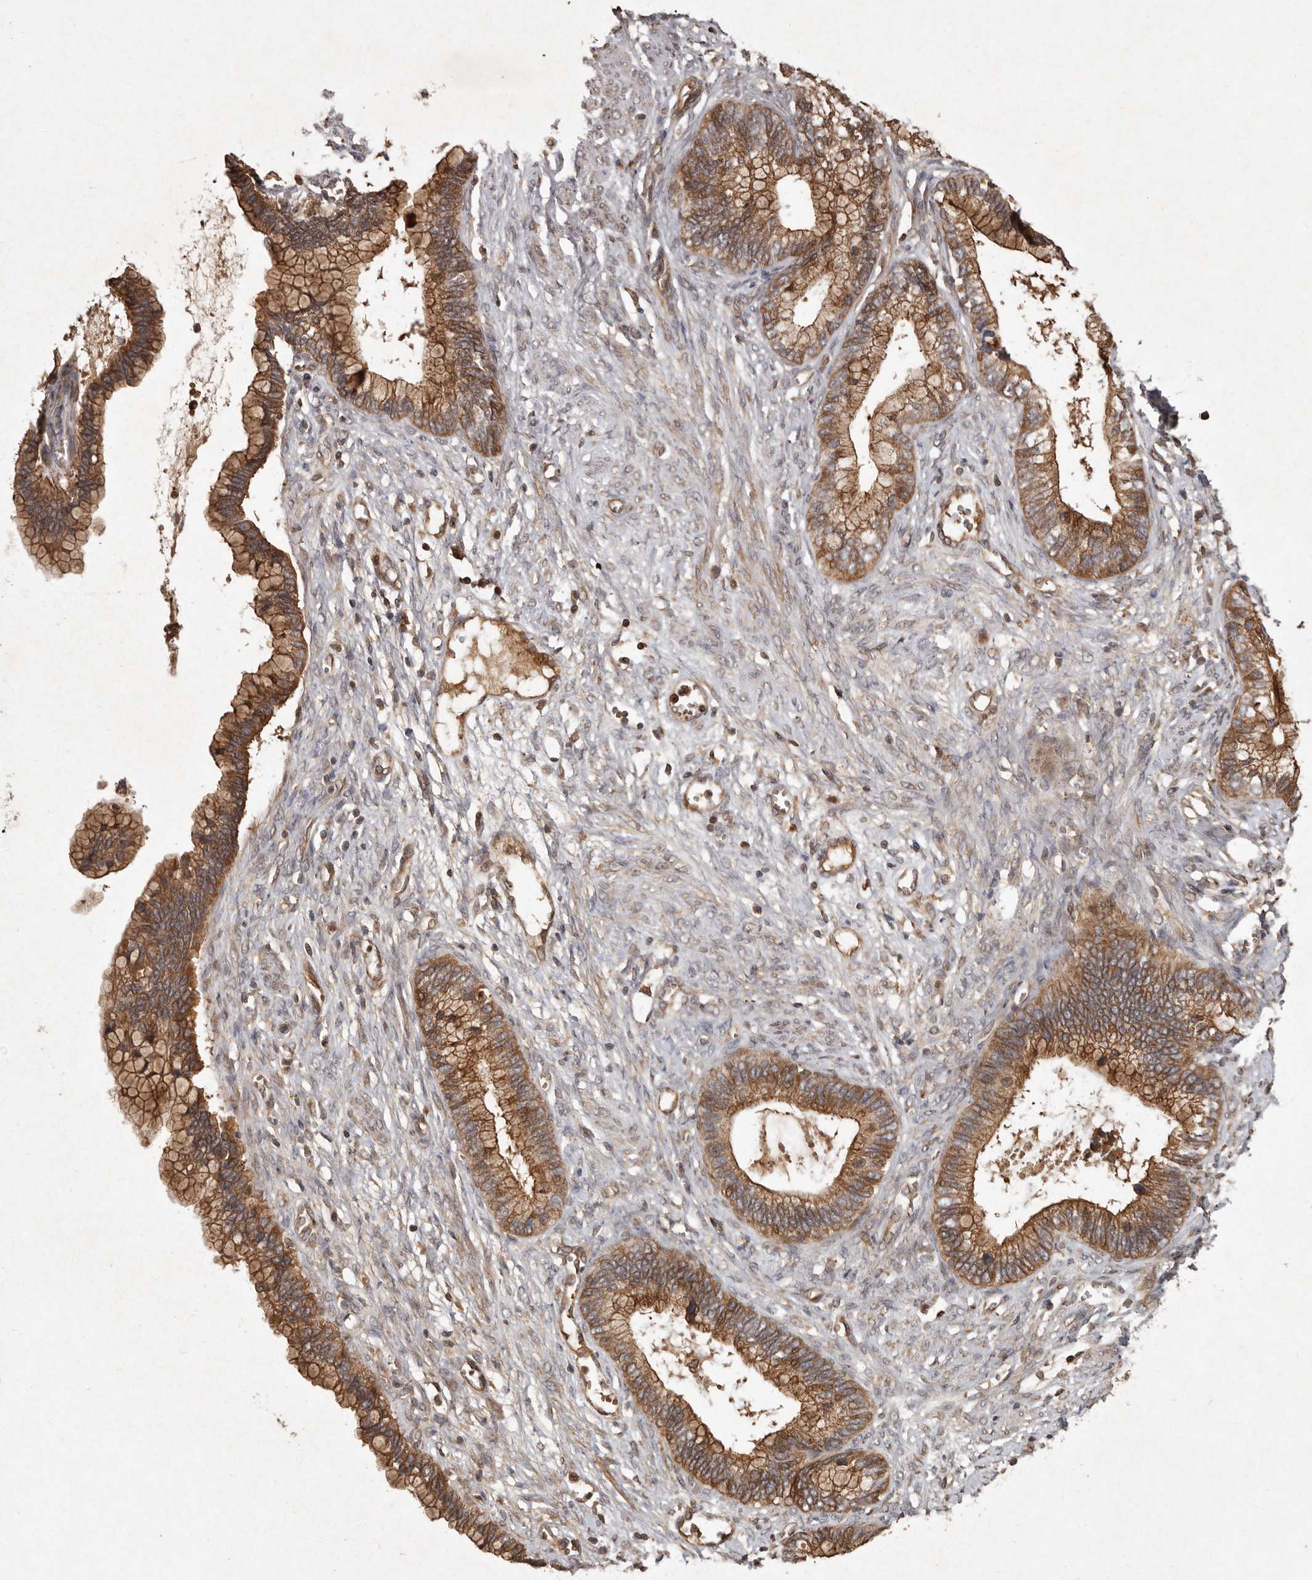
{"staining": {"intensity": "moderate", "quantity": ">75%", "location": "cytoplasmic/membranous"}, "tissue": "cervical cancer", "cell_type": "Tumor cells", "image_type": "cancer", "snomed": [{"axis": "morphology", "description": "Adenocarcinoma, NOS"}, {"axis": "topography", "description": "Cervix"}], "caption": "Immunohistochemistry staining of cervical cancer (adenocarcinoma), which demonstrates medium levels of moderate cytoplasmic/membranous expression in about >75% of tumor cells indicating moderate cytoplasmic/membranous protein staining. The staining was performed using DAB (3,3'-diaminobenzidine) (brown) for protein detection and nuclei were counterstained in hematoxylin (blue).", "gene": "SEMA3A", "patient": {"sex": "female", "age": 44}}